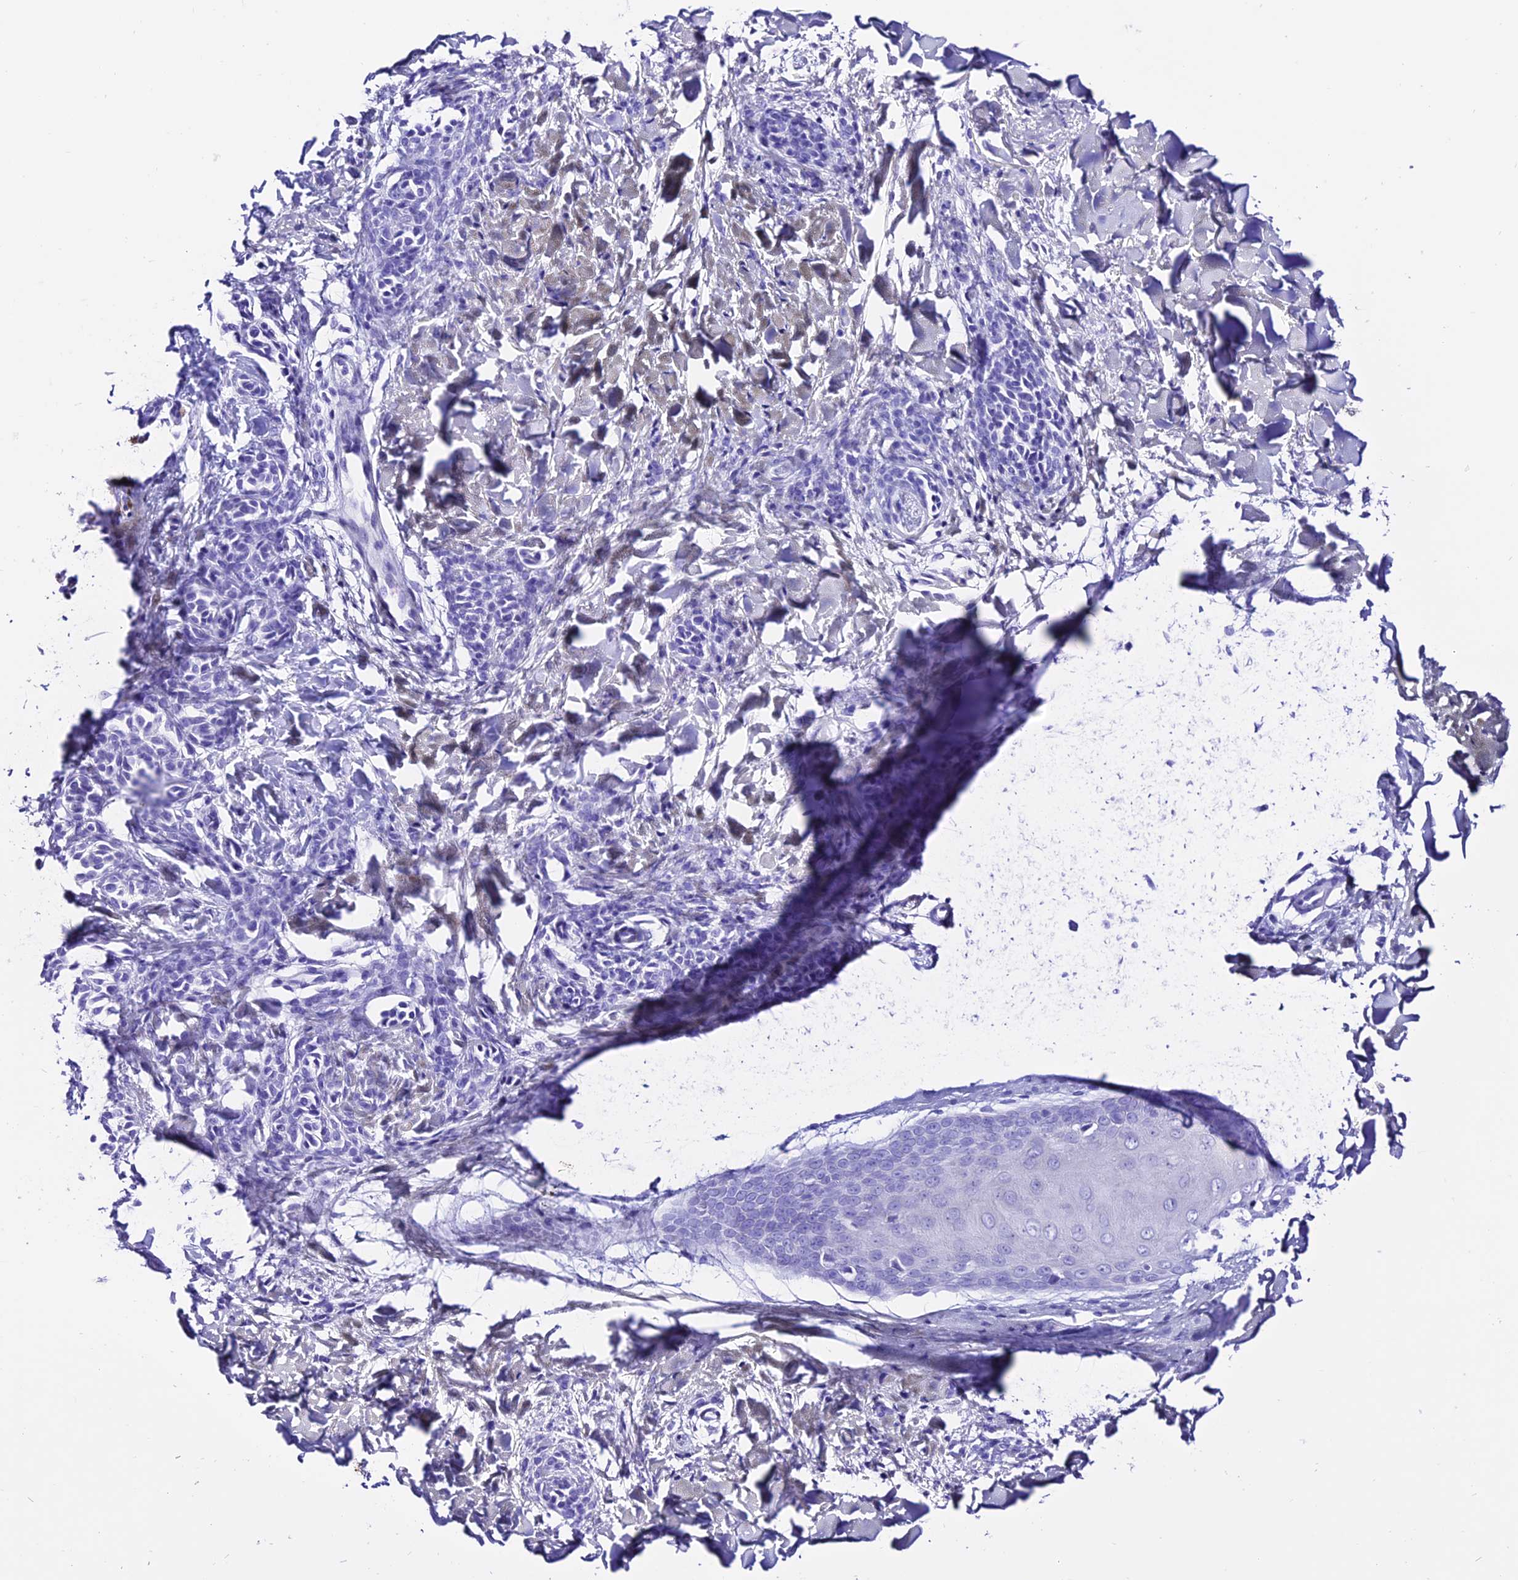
{"staining": {"intensity": "negative", "quantity": "none", "location": "none"}, "tissue": "skin", "cell_type": "Fibroblasts", "image_type": "normal", "snomed": [{"axis": "morphology", "description": "Normal tissue, NOS"}, {"axis": "topography", "description": "Skin"}], "caption": "High power microscopy photomicrograph of an immunohistochemistry (IHC) photomicrograph of benign skin, revealing no significant staining in fibroblasts.", "gene": "TRMT44", "patient": {"sex": "male", "age": 16}}